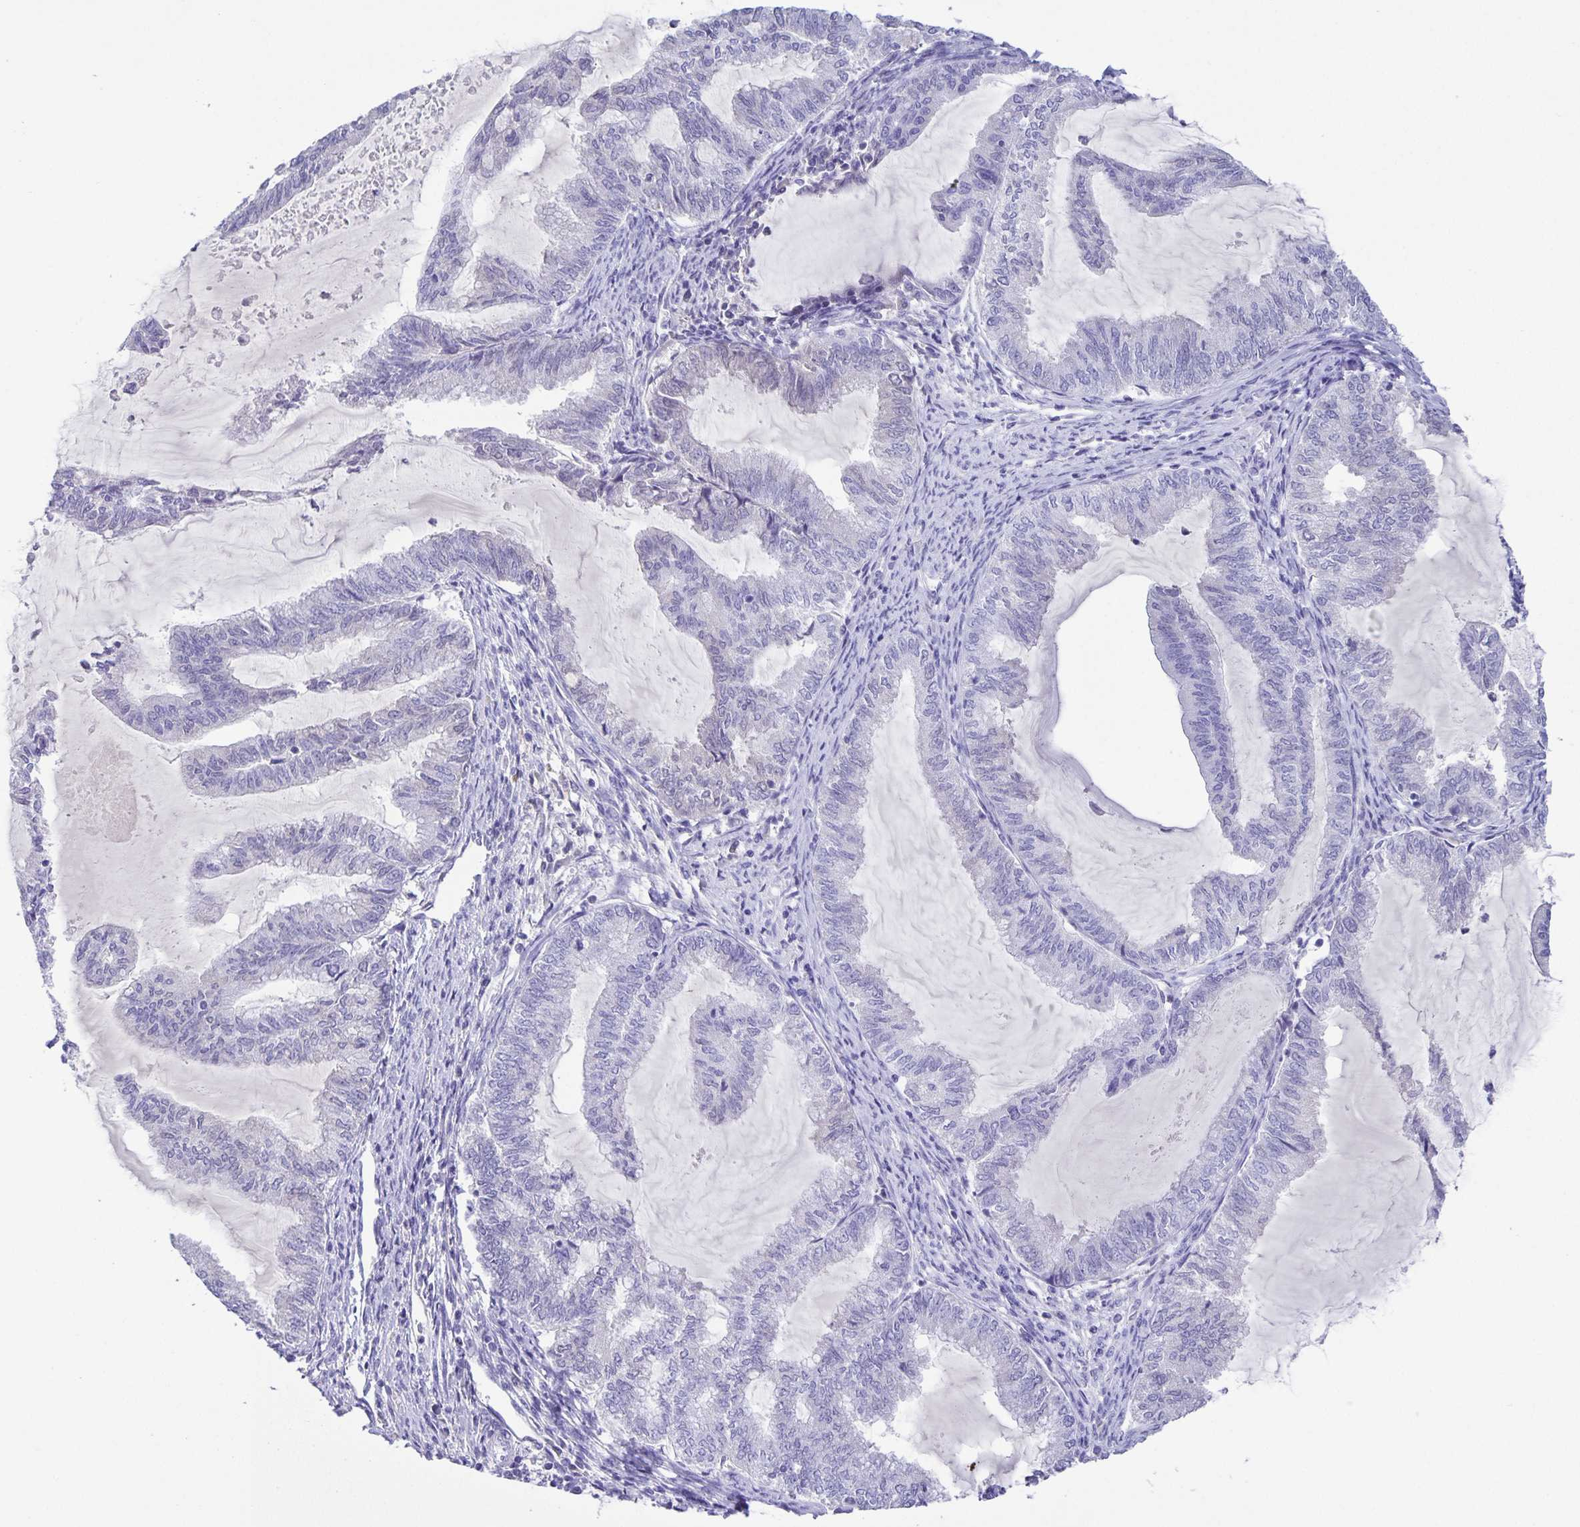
{"staining": {"intensity": "negative", "quantity": "none", "location": "none"}, "tissue": "endometrial cancer", "cell_type": "Tumor cells", "image_type": "cancer", "snomed": [{"axis": "morphology", "description": "Adenocarcinoma, NOS"}, {"axis": "topography", "description": "Endometrium"}], "caption": "Endometrial cancer (adenocarcinoma) stained for a protein using immunohistochemistry displays no staining tumor cells.", "gene": "UBQLN3", "patient": {"sex": "female", "age": 79}}